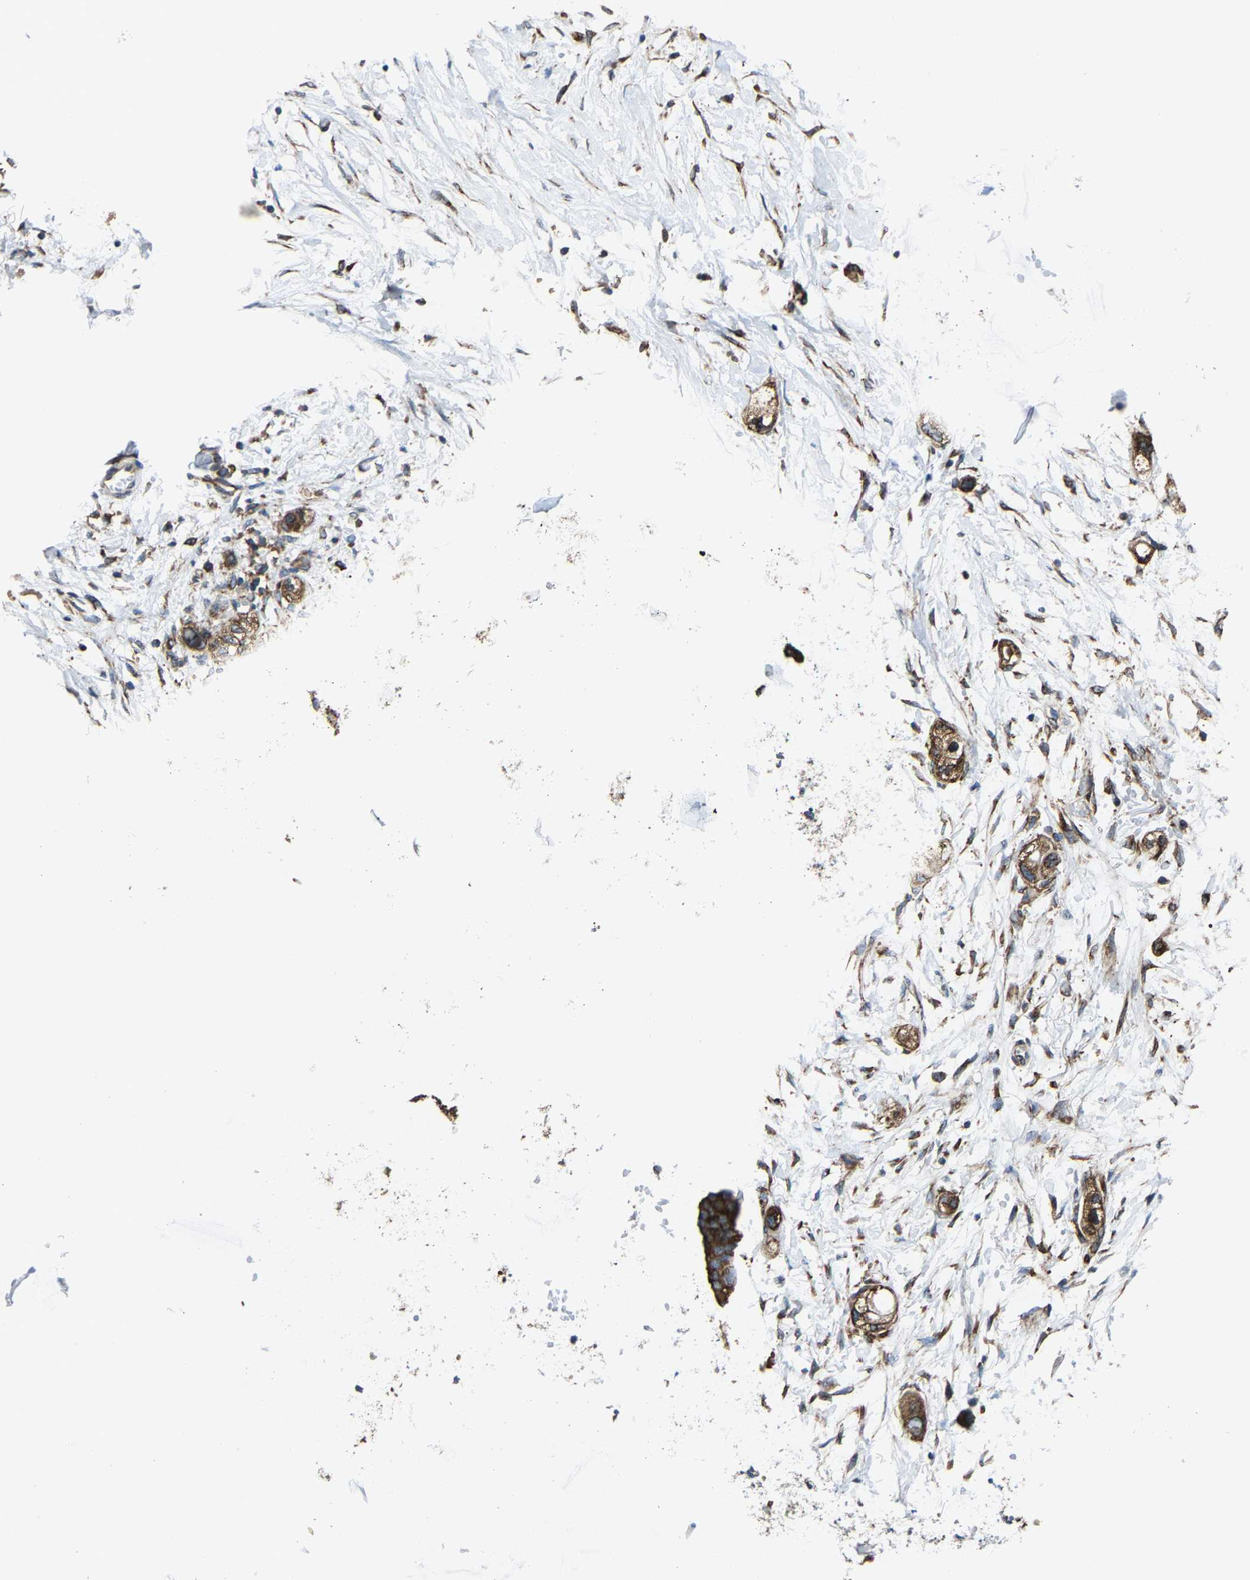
{"staining": {"intensity": "strong", "quantity": ">75%", "location": "cytoplasmic/membranous"}, "tissue": "stomach cancer", "cell_type": "Tumor cells", "image_type": "cancer", "snomed": [{"axis": "morphology", "description": "Adenocarcinoma, NOS"}, {"axis": "topography", "description": "Stomach"}, {"axis": "topography", "description": "Stomach, lower"}], "caption": "A high-resolution histopathology image shows IHC staining of stomach adenocarcinoma, which demonstrates strong cytoplasmic/membranous staining in approximately >75% of tumor cells. (Stains: DAB in brown, nuclei in blue, Microscopy: brightfield microscopy at high magnification).", "gene": "G3BP2", "patient": {"sex": "female", "age": 48}}